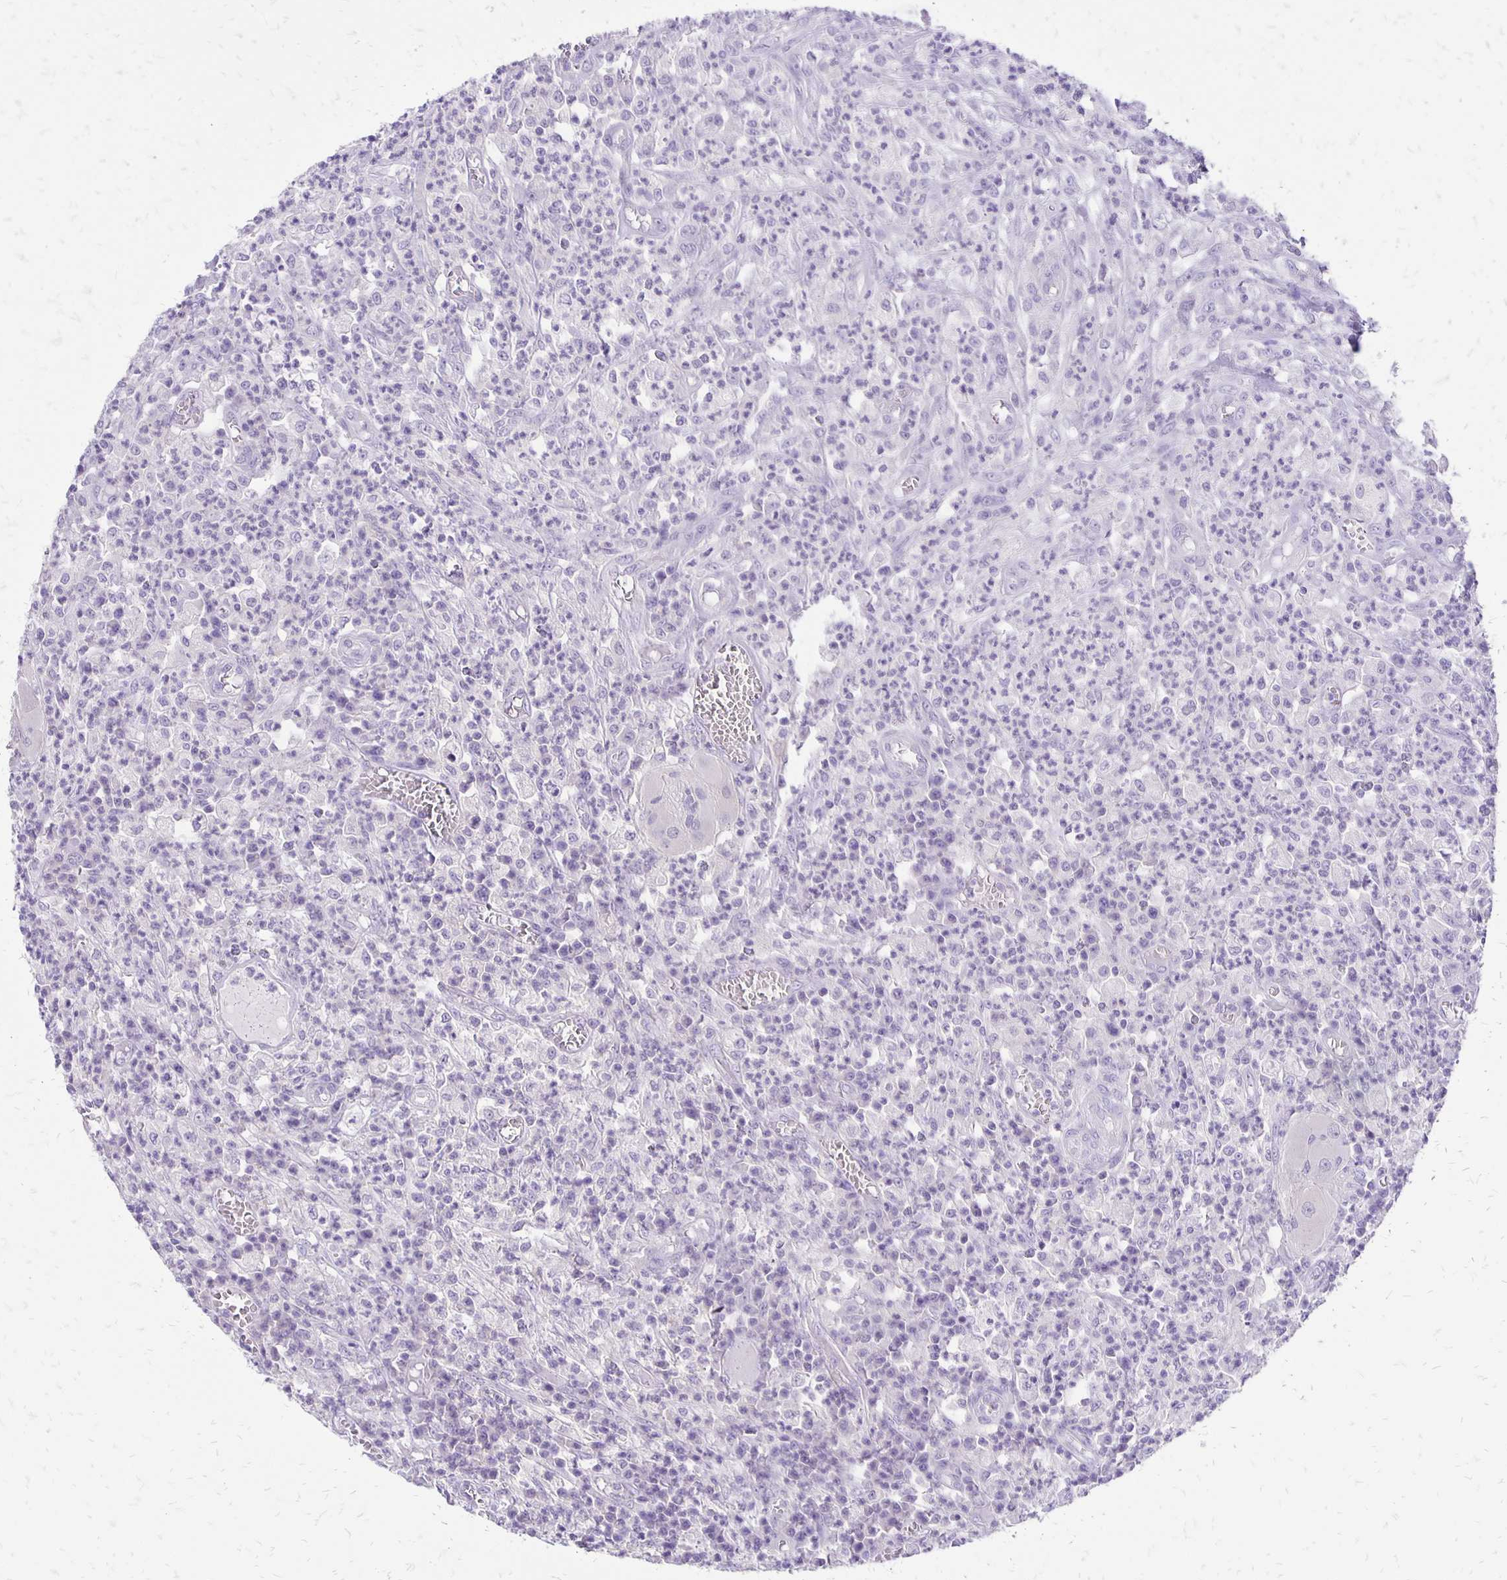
{"staining": {"intensity": "negative", "quantity": "none", "location": "none"}, "tissue": "colorectal cancer", "cell_type": "Tumor cells", "image_type": "cancer", "snomed": [{"axis": "morphology", "description": "Normal tissue, NOS"}, {"axis": "morphology", "description": "Adenocarcinoma, NOS"}, {"axis": "topography", "description": "Colon"}], "caption": "This is an immunohistochemistry (IHC) micrograph of colorectal cancer (adenocarcinoma). There is no expression in tumor cells.", "gene": "ANKRD45", "patient": {"sex": "male", "age": 65}}